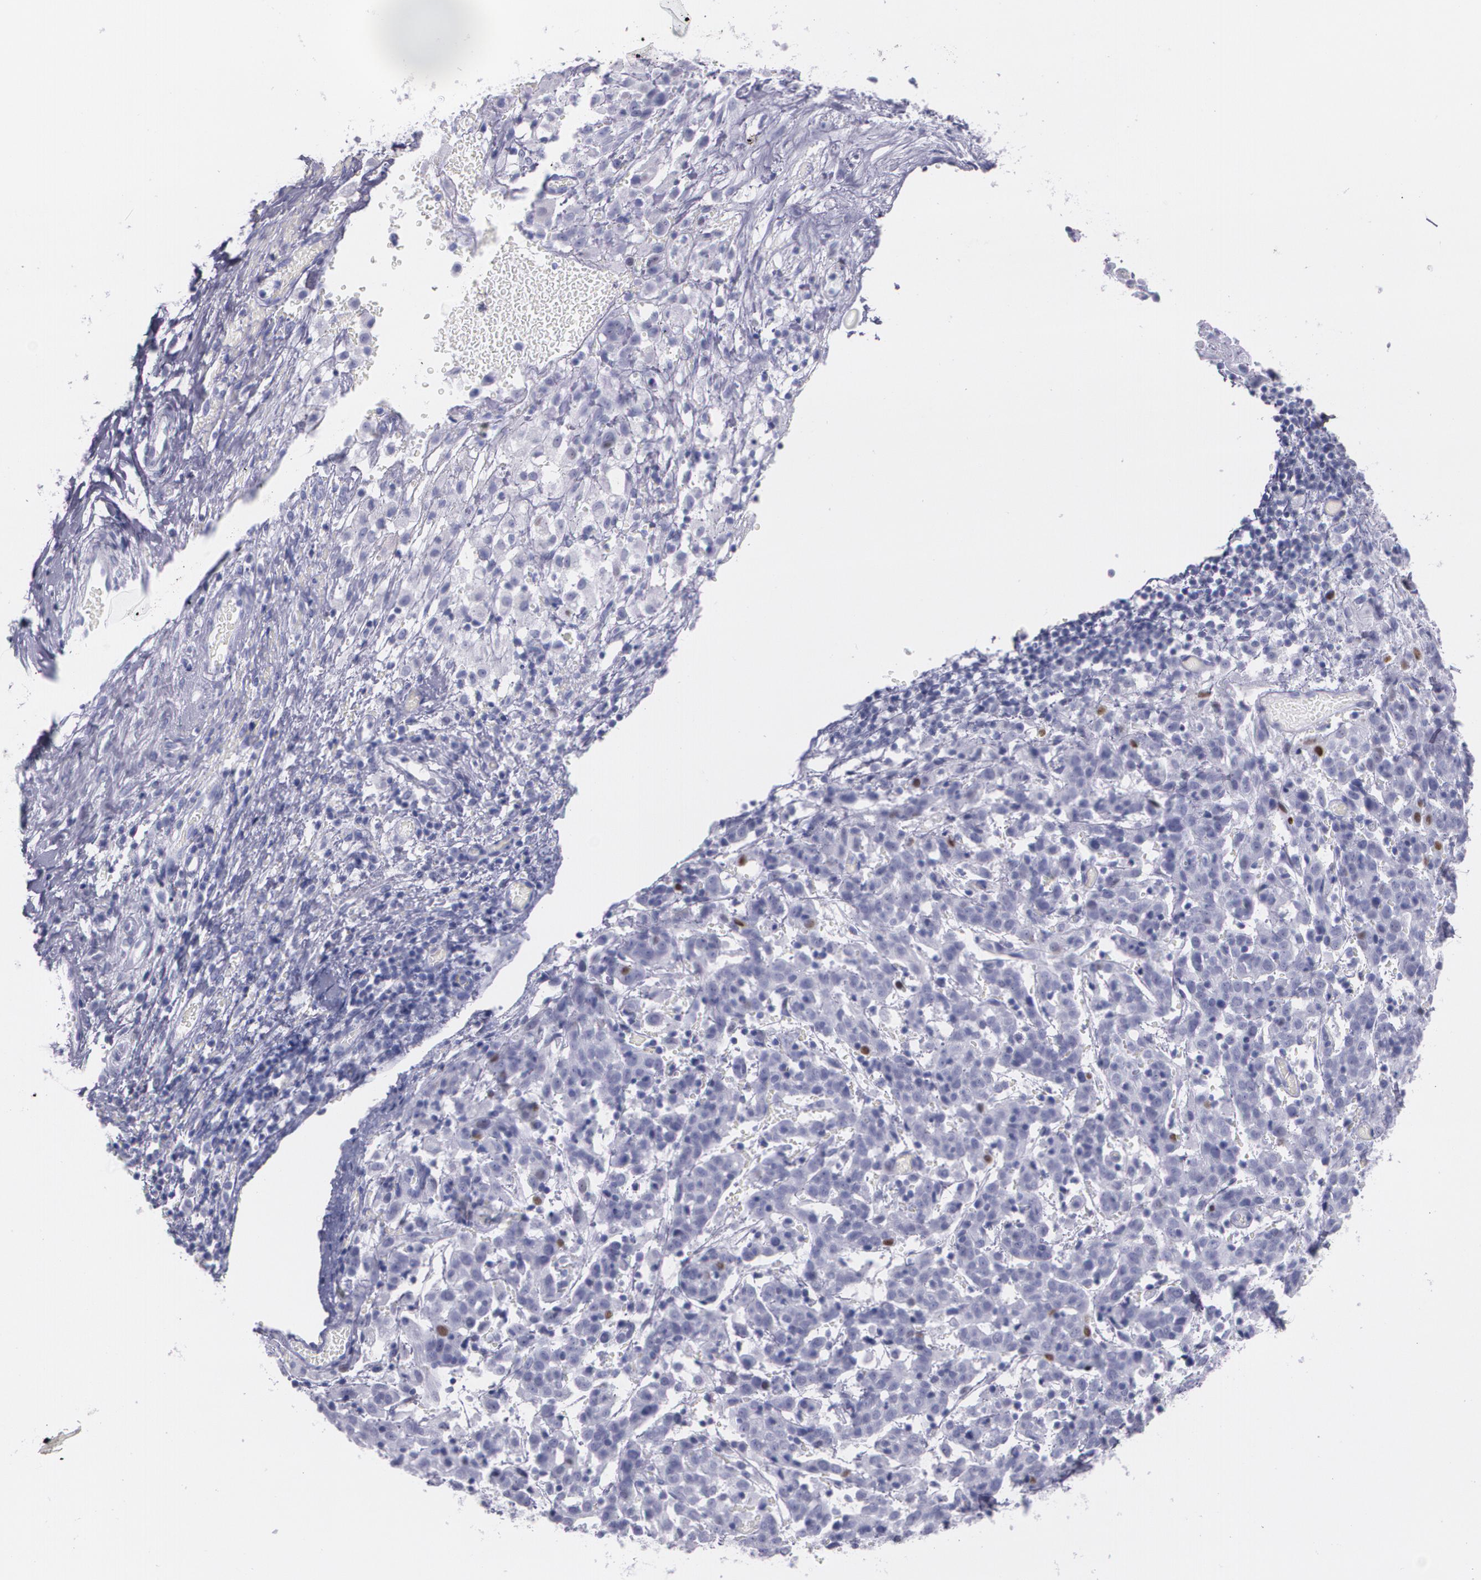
{"staining": {"intensity": "moderate", "quantity": "<25%", "location": "nuclear"}, "tissue": "cervical cancer", "cell_type": "Tumor cells", "image_type": "cancer", "snomed": [{"axis": "morphology", "description": "Normal tissue, NOS"}, {"axis": "morphology", "description": "Squamous cell carcinoma, NOS"}, {"axis": "topography", "description": "Cervix"}], "caption": "Protein expression analysis of human squamous cell carcinoma (cervical) reveals moderate nuclear positivity in about <25% of tumor cells.", "gene": "TP53", "patient": {"sex": "female", "age": 67}}